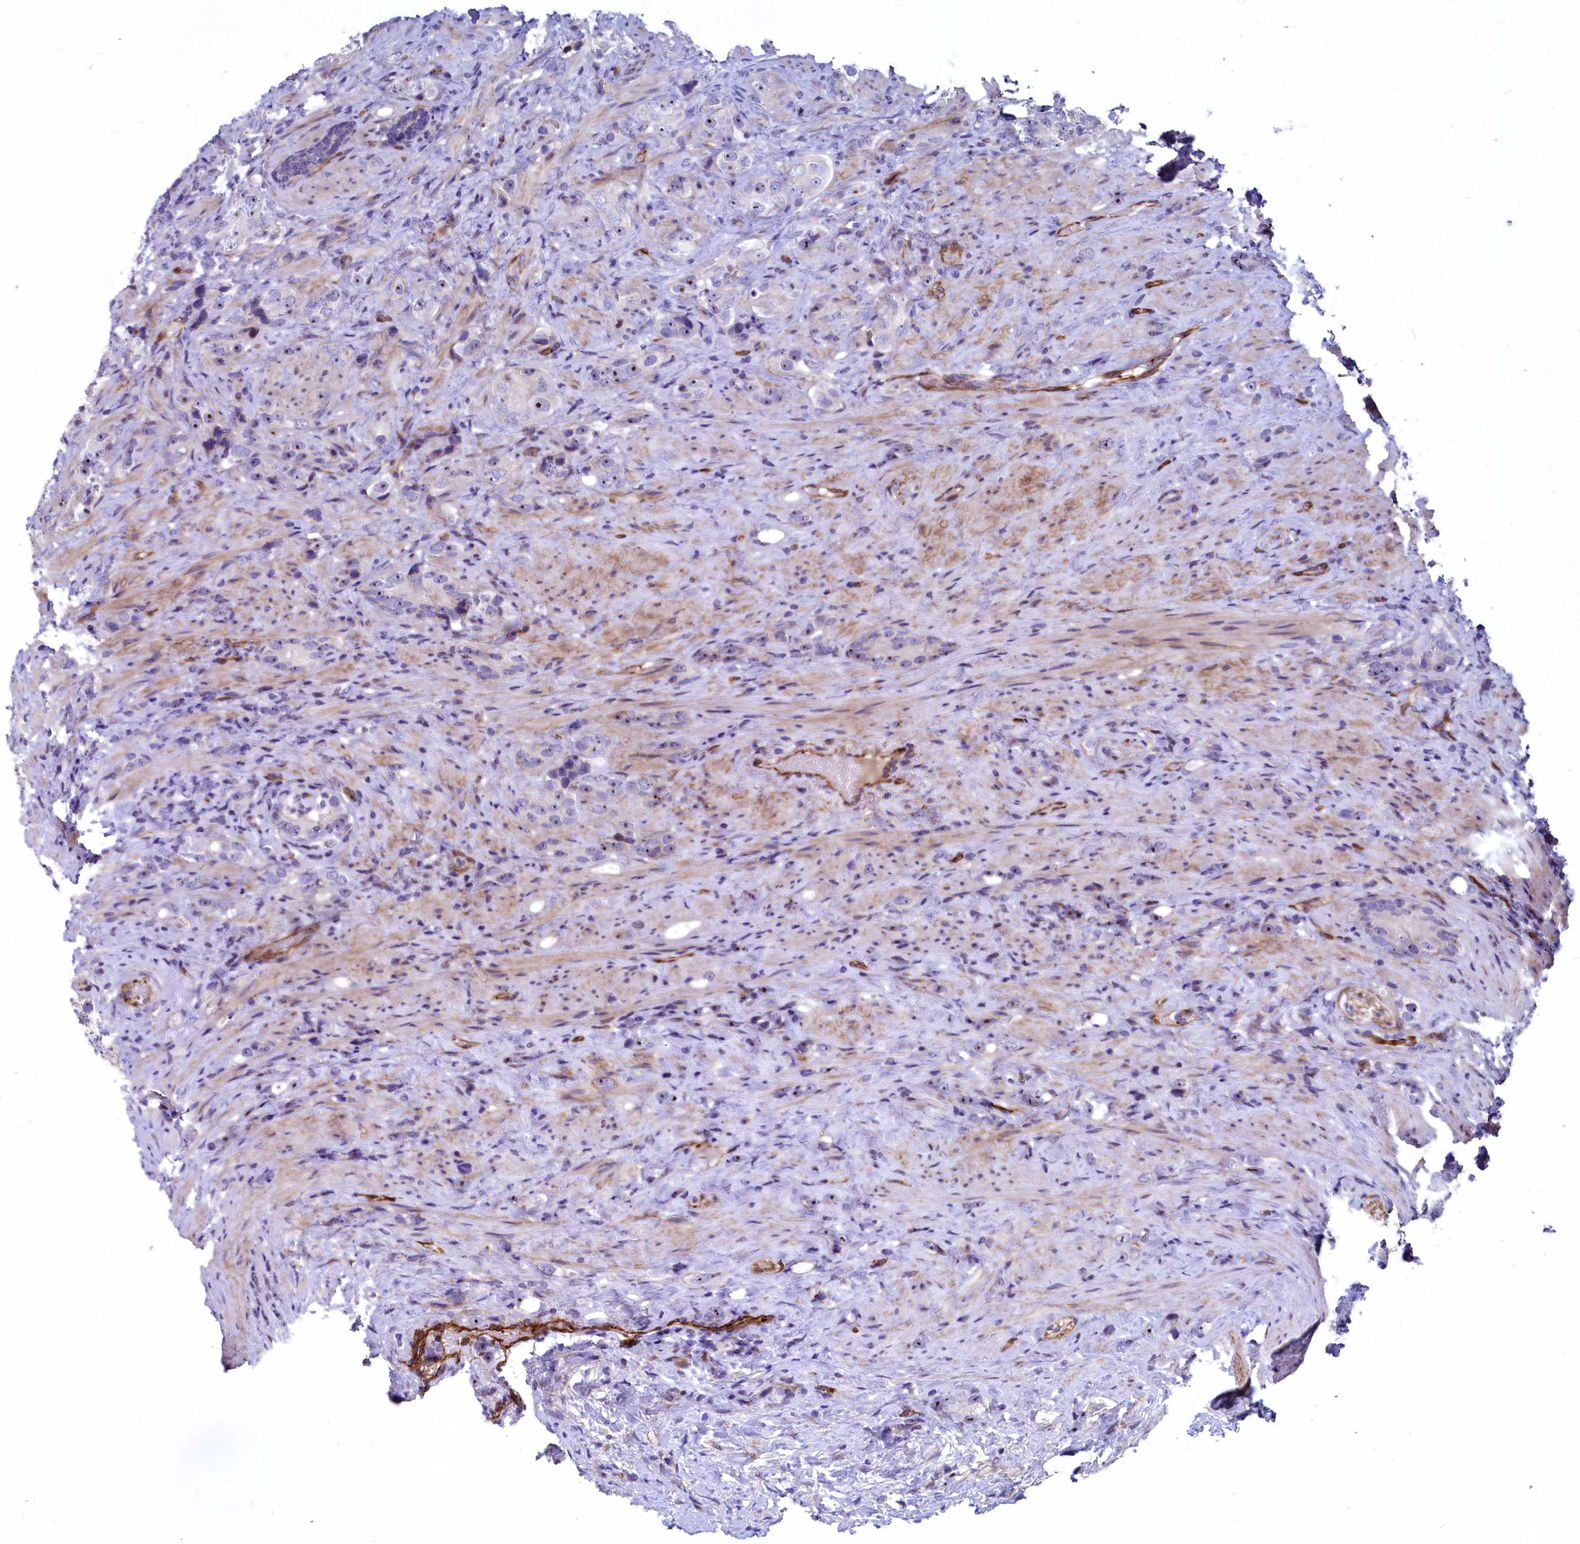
{"staining": {"intensity": "moderate", "quantity": "<25%", "location": "nuclear"}, "tissue": "prostate cancer", "cell_type": "Tumor cells", "image_type": "cancer", "snomed": [{"axis": "morphology", "description": "Adenocarcinoma, High grade"}, {"axis": "topography", "description": "Prostate"}], "caption": "Immunohistochemical staining of human adenocarcinoma (high-grade) (prostate) shows low levels of moderate nuclear expression in about <25% of tumor cells.", "gene": "ASXL3", "patient": {"sex": "male", "age": 63}}